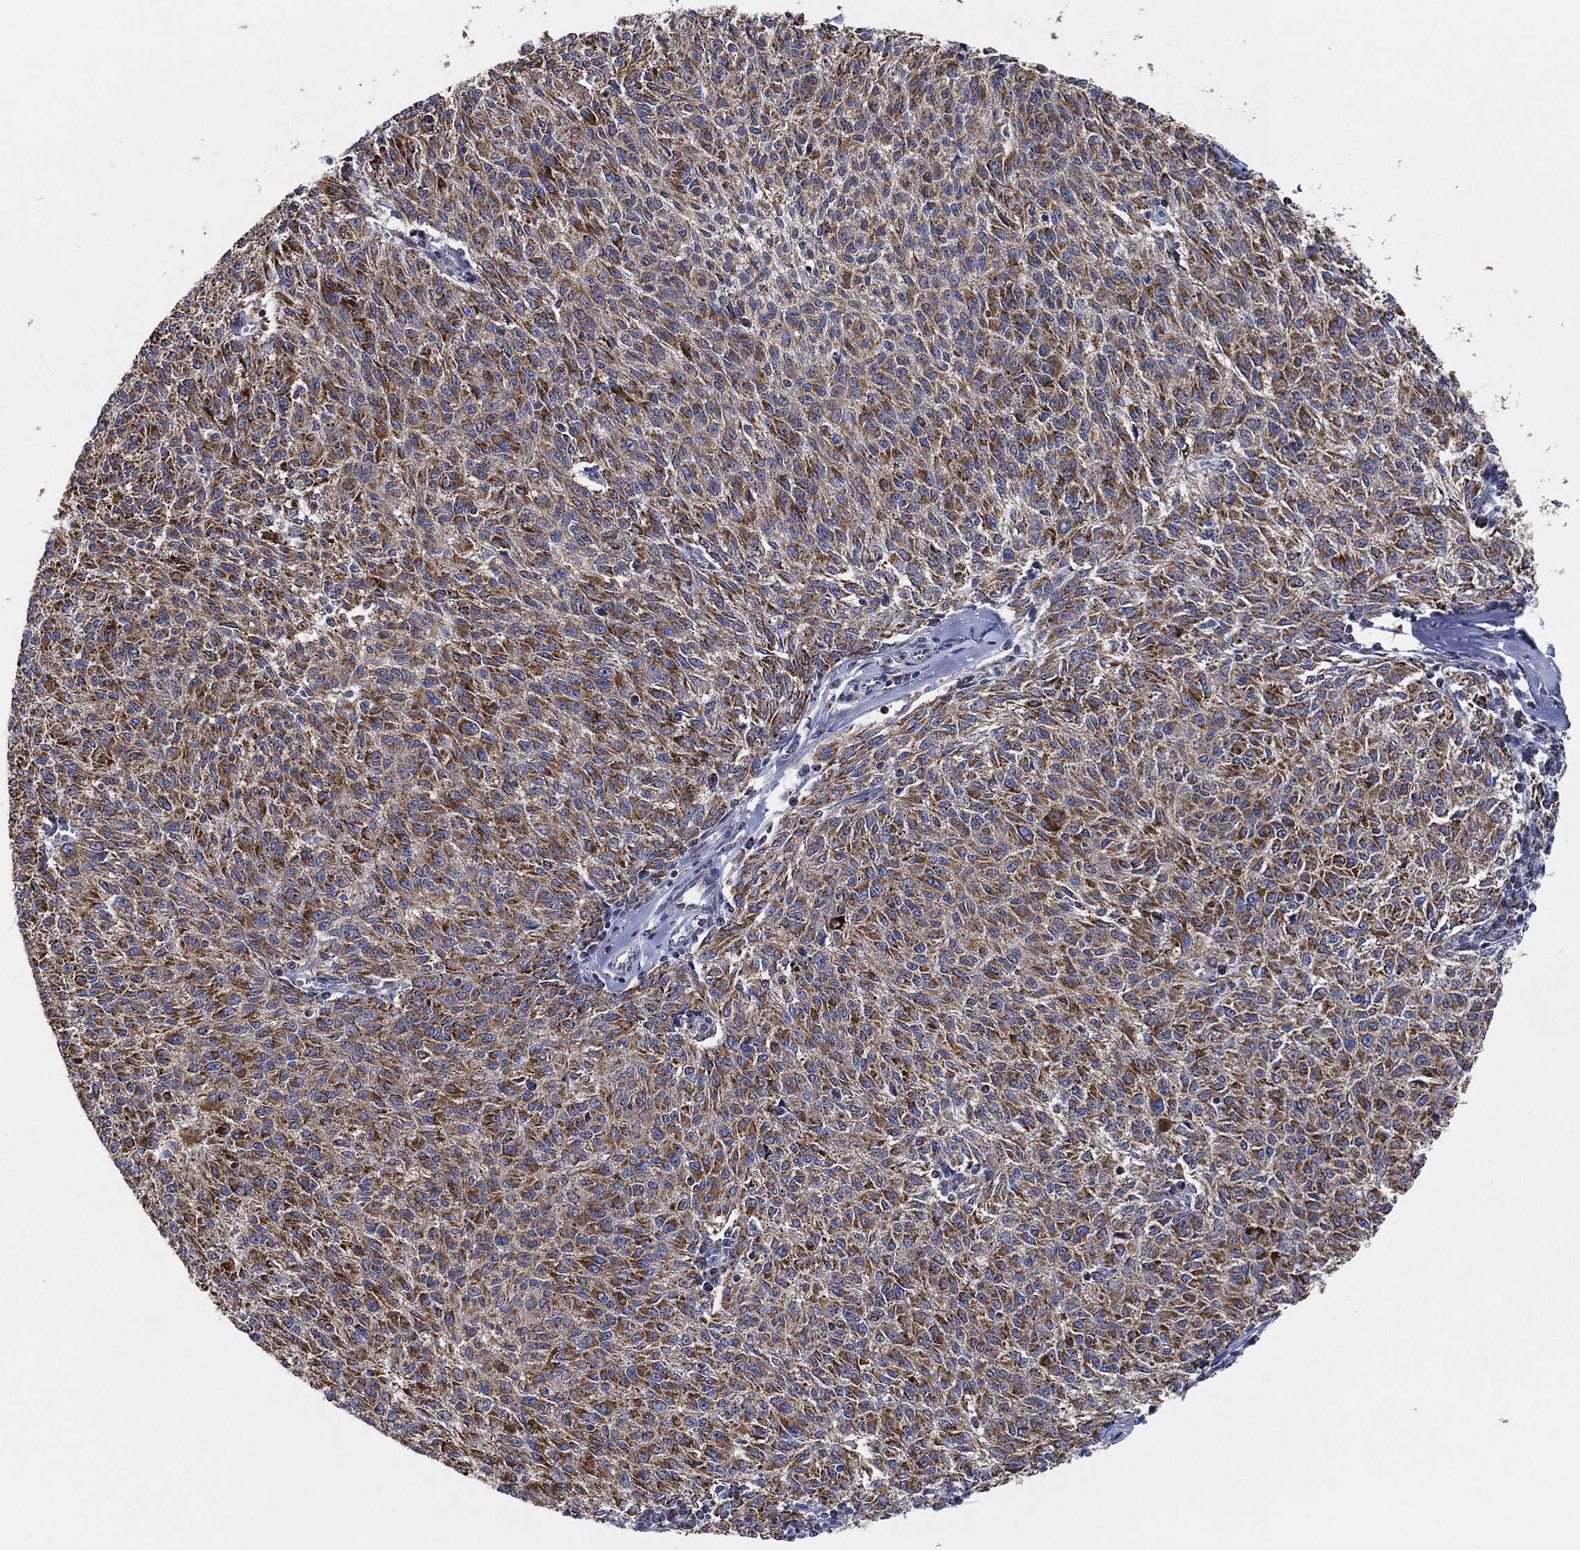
{"staining": {"intensity": "strong", "quantity": "25%-75%", "location": "cytoplasmic/membranous"}, "tissue": "melanoma", "cell_type": "Tumor cells", "image_type": "cancer", "snomed": [{"axis": "morphology", "description": "Malignant melanoma, NOS"}, {"axis": "topography", "description": "Skin"}], "caption": "High-magnification brightfield microscopy of melanoma stained with DAB (3,3'-diaminobenzidine) (brown) and counterstained with hematoxylin (blue). tumor cells exhibit strong cytoplasmic/membranous expression is seen in about25%-75% of cells. (brown staining indicates protein expression, while blue staining denotes nuclei).", "gene": "GCAT", "patient": {"sex": "female", "age": 72}}